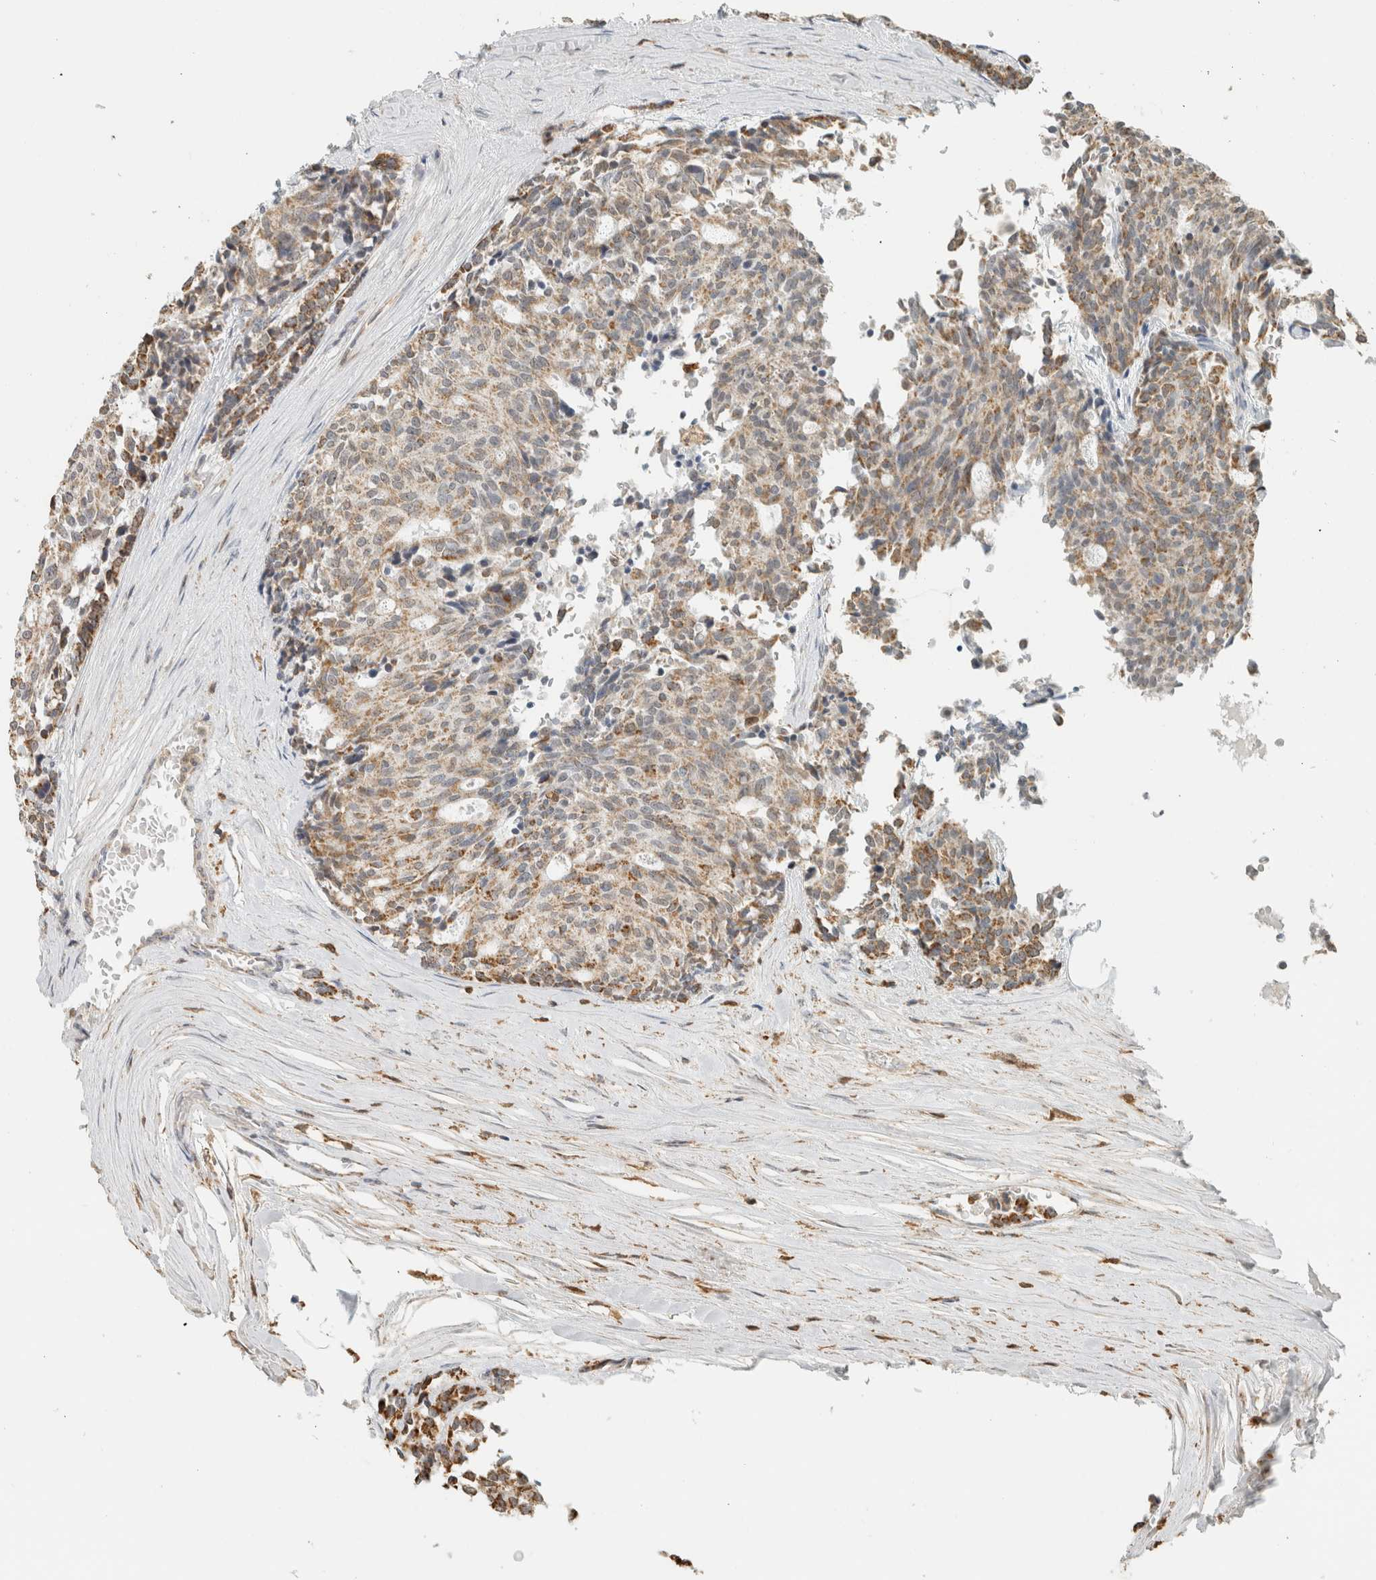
{"staining": {"intensity": "weak", "quantity": ">75%", "location": "cytoplasmic/membranous"}, "tissue": "carcinoid", "cell_type": "Tumor cells", "image_type": "cancer", "snomed": [{"axis": "morphology", "description": "Carcinoid, malignant, NOS"}, {"axis": "topography", "description": "Pancreas"}], "caption": "IHC staining of carcinoid, which exhibits low levels of weak cytoplasmic/membranous expression in about >75% of tumor cells indicating weak cytoplasmic/membranous protein expression. The staining was performed using DAB (3,3'-diaminobenzidine) (brown) for protein detection and nuclei were counterstained in hematoxylin (blue).", "gene": "CAPG", "patient": {"sex": "female", "age": 54}}